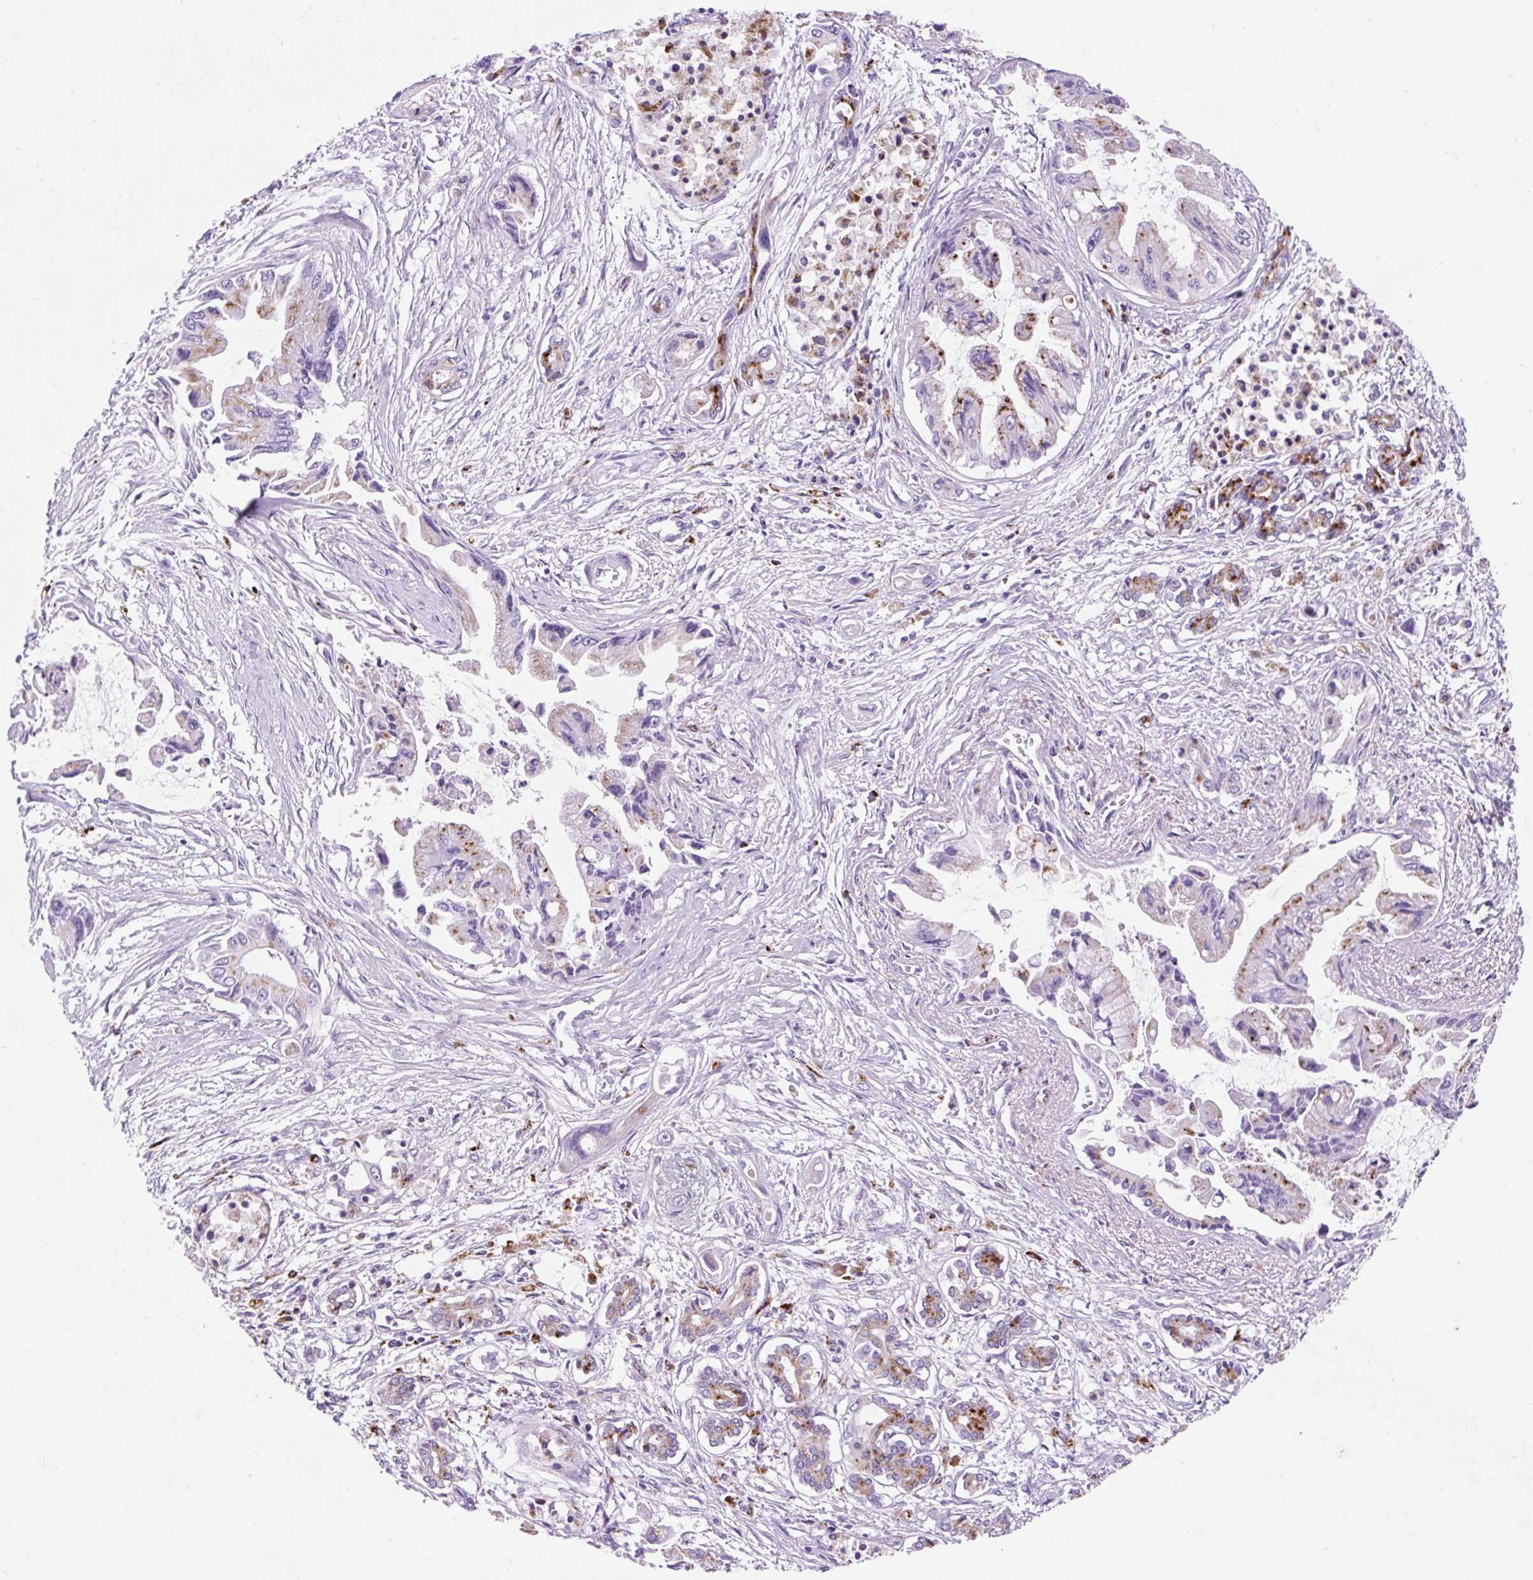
{"staining": {"intensity": "moderate", "quantity": "25%-75%", "location": "cytoplasmic/membranous"}, "tissue": "pancreatic cancer", "cell_type": "Tumor cells", "image_type": "cancer", "snomed": [{"axis": "morphology", "description": "Adenocarcinoma, NOS"}, {"axis": "topography", "description": "Pancreas"}], "caption": "Pancreatic cancer (adenocarcinoma) stained with a protein marker reveals moderate staining in tumor cells.", "gene": "HEXB", "patient": {"sex": "male", "age": 84}}